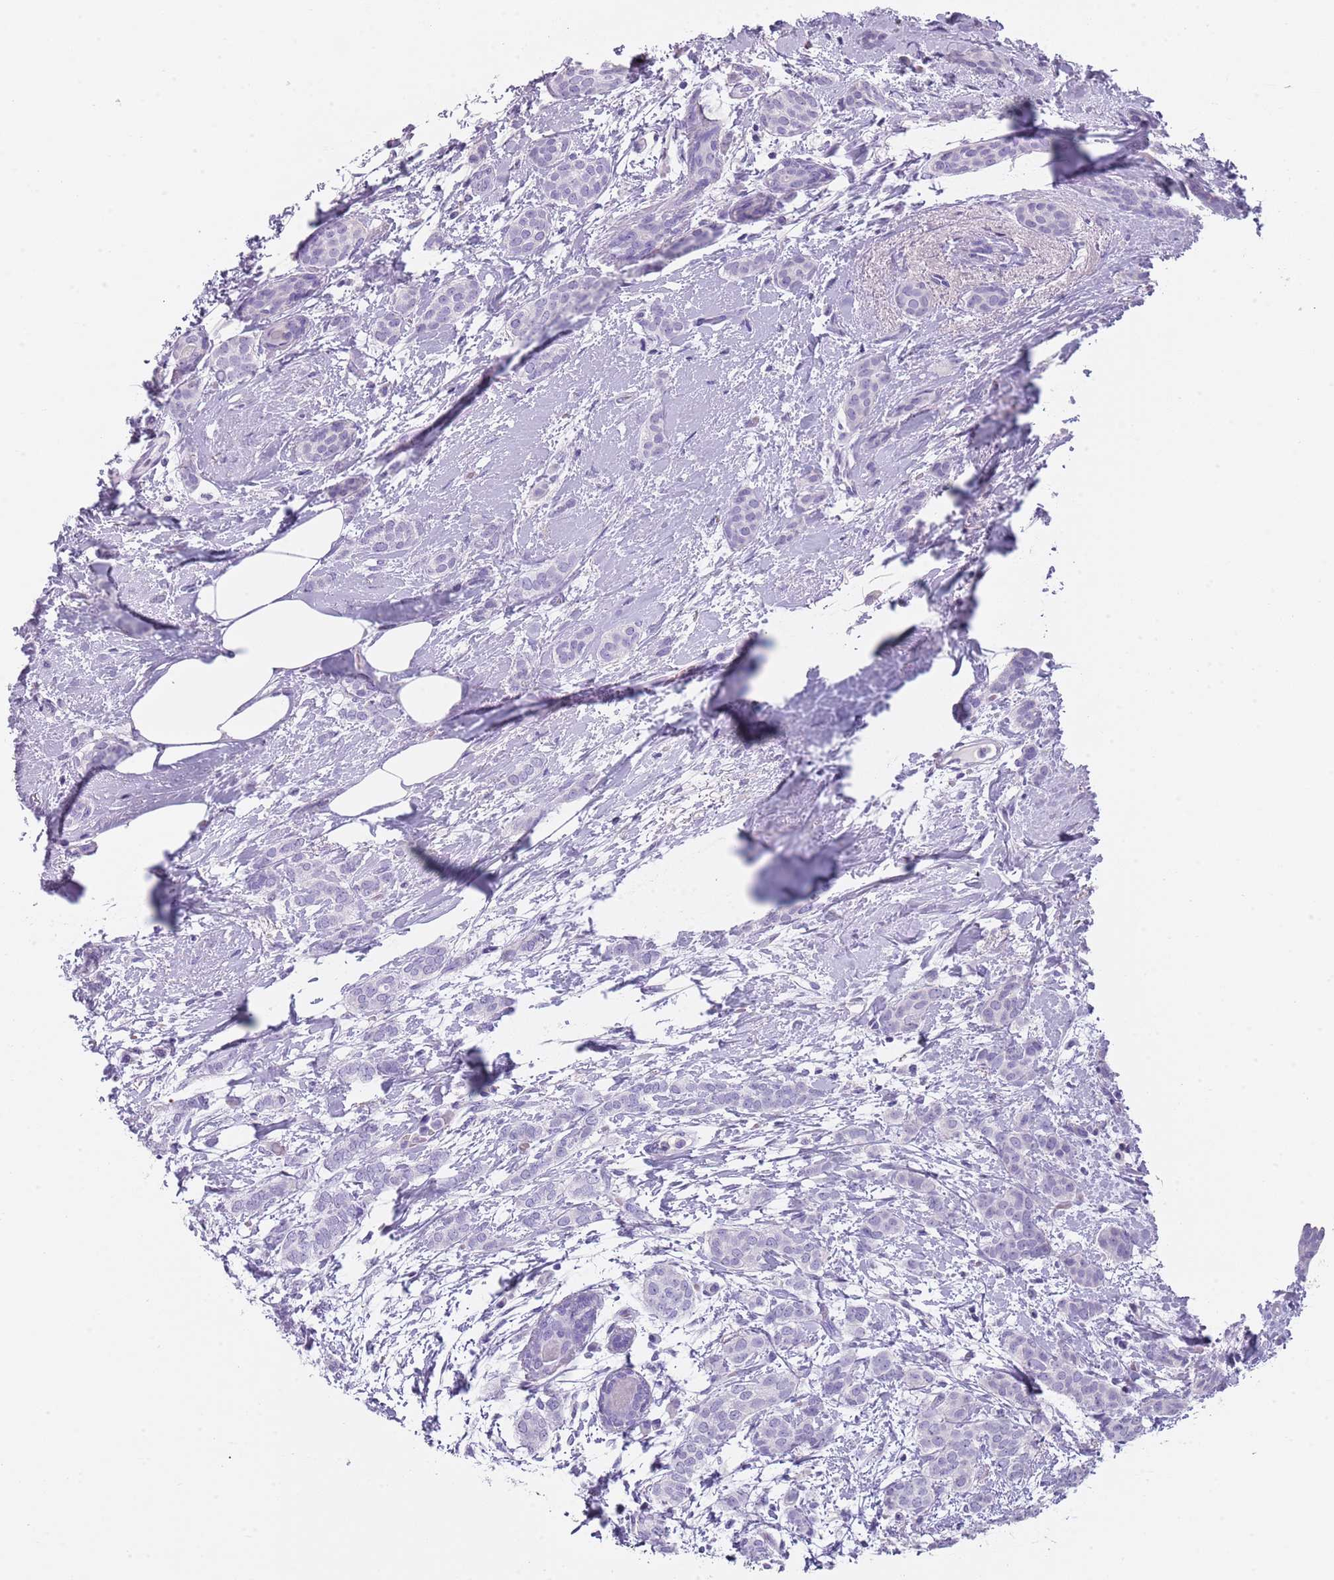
{"staining": {"intensity": "negative", "quantity": "none", "location": "none"}, "tissue": "breast cancer", "cell_type": "Tumor cells", "image_type": "cancer", "snomed": [{"axis": "morphology", "description": "Duct carcinoma"}, {"axis": "topography", "description": "Breast"}], "caption": "Tumor cells show no significant protein staining in breast cancer.", "gene": "NBPF20", "patient": {"sex": "female", "age": 72}}